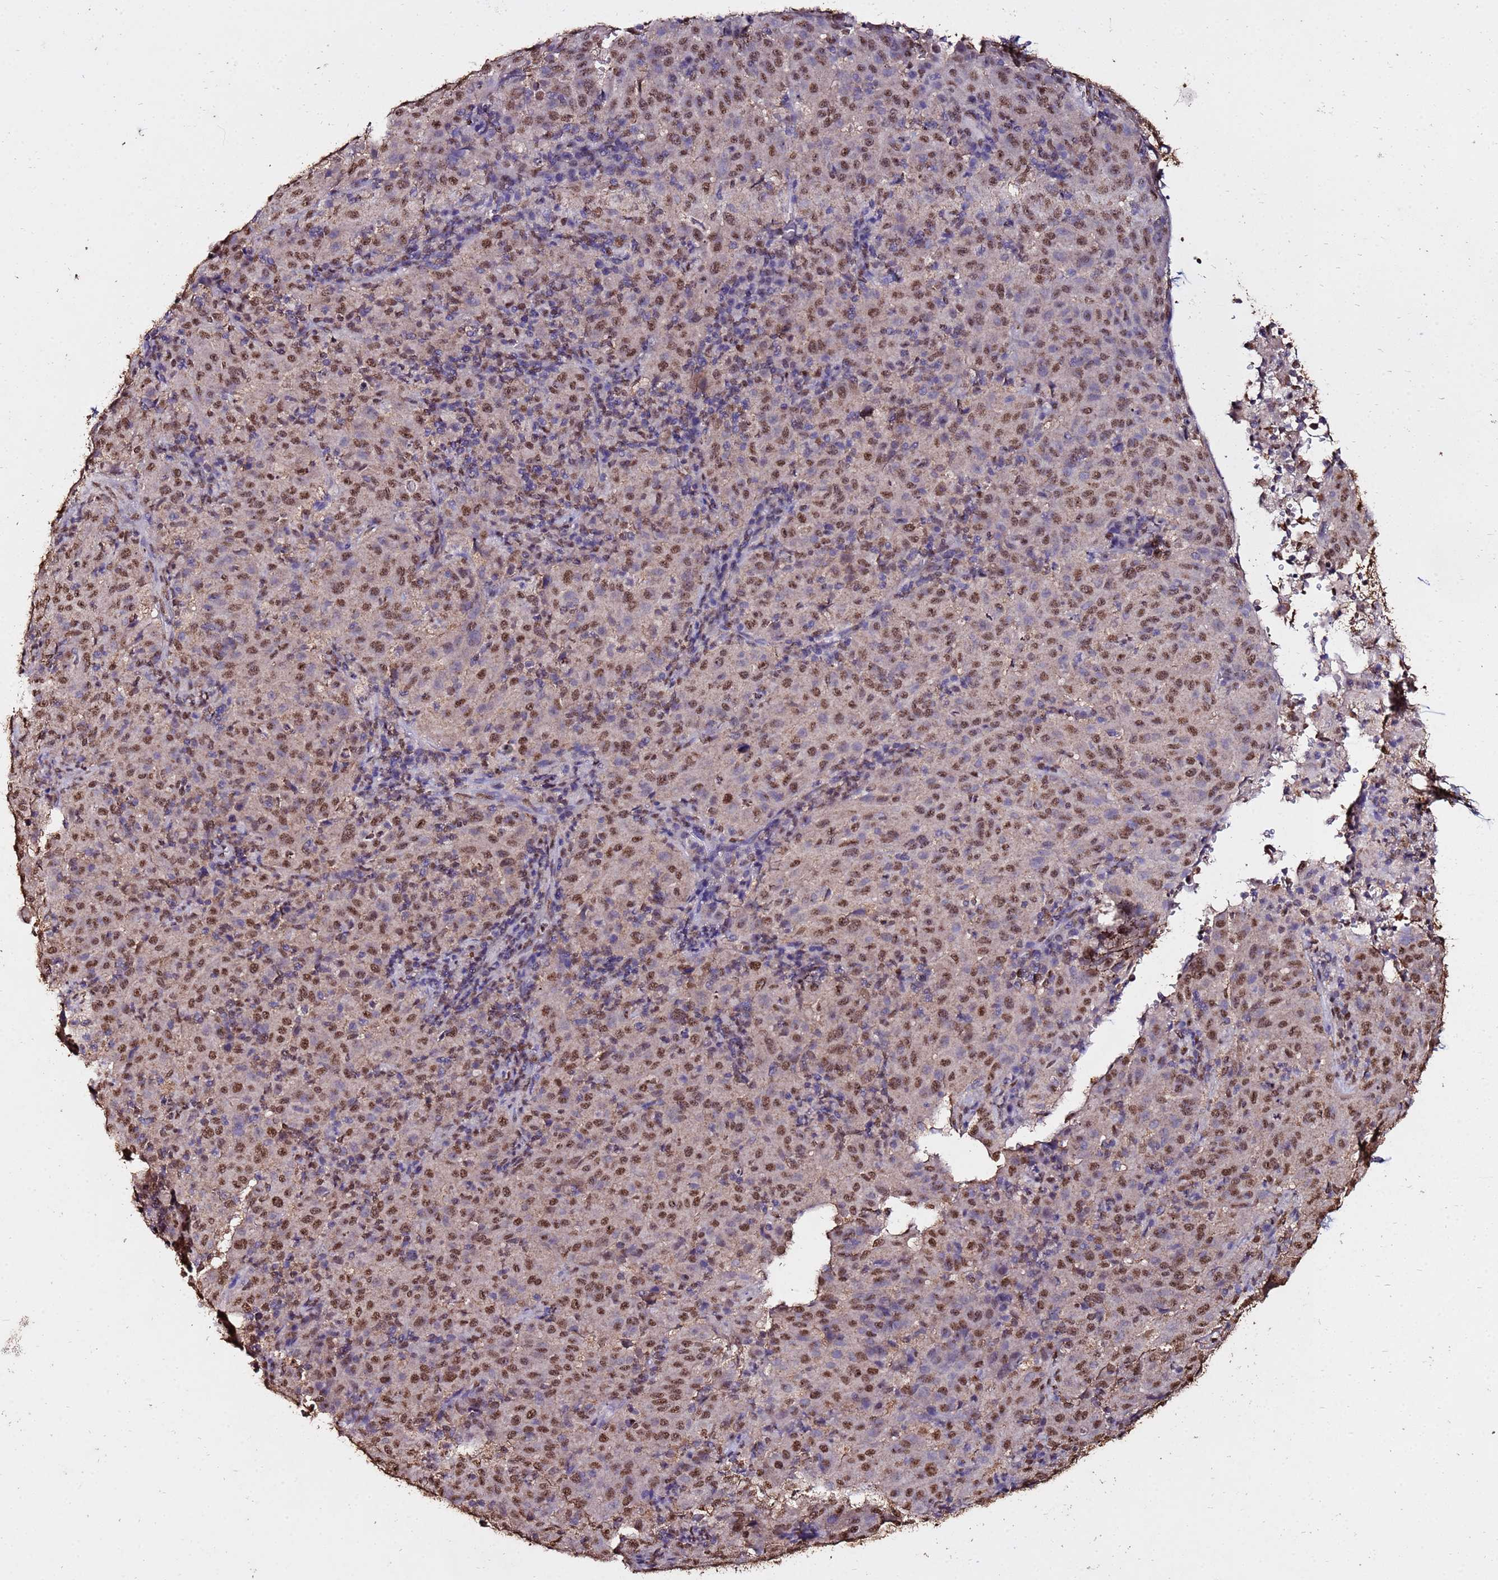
{"staining": {"intensity": "moderate", "quantity": ">75%", "location": "nuclear"}, "tissue": "pancreatic cancer", "cell_type": "Tumor cells", "image_type": "cancer", "snomed": [{"axis": "morphology", "description": "Adenocarcinoma, NOS"}, {"axis": "topography", "description": "Pancreas"}], "caption": "IHC micrograph of neoplastic tissue: adenocarcinoma (pancreatic) stained using IHC shows medium levels of moderate protein expression localized specifically in the nuclear of tumor cells, appearing as a nuclear brown color.", "gene": "TRIP6", "patient": {"sex": "male", "age": 63}}